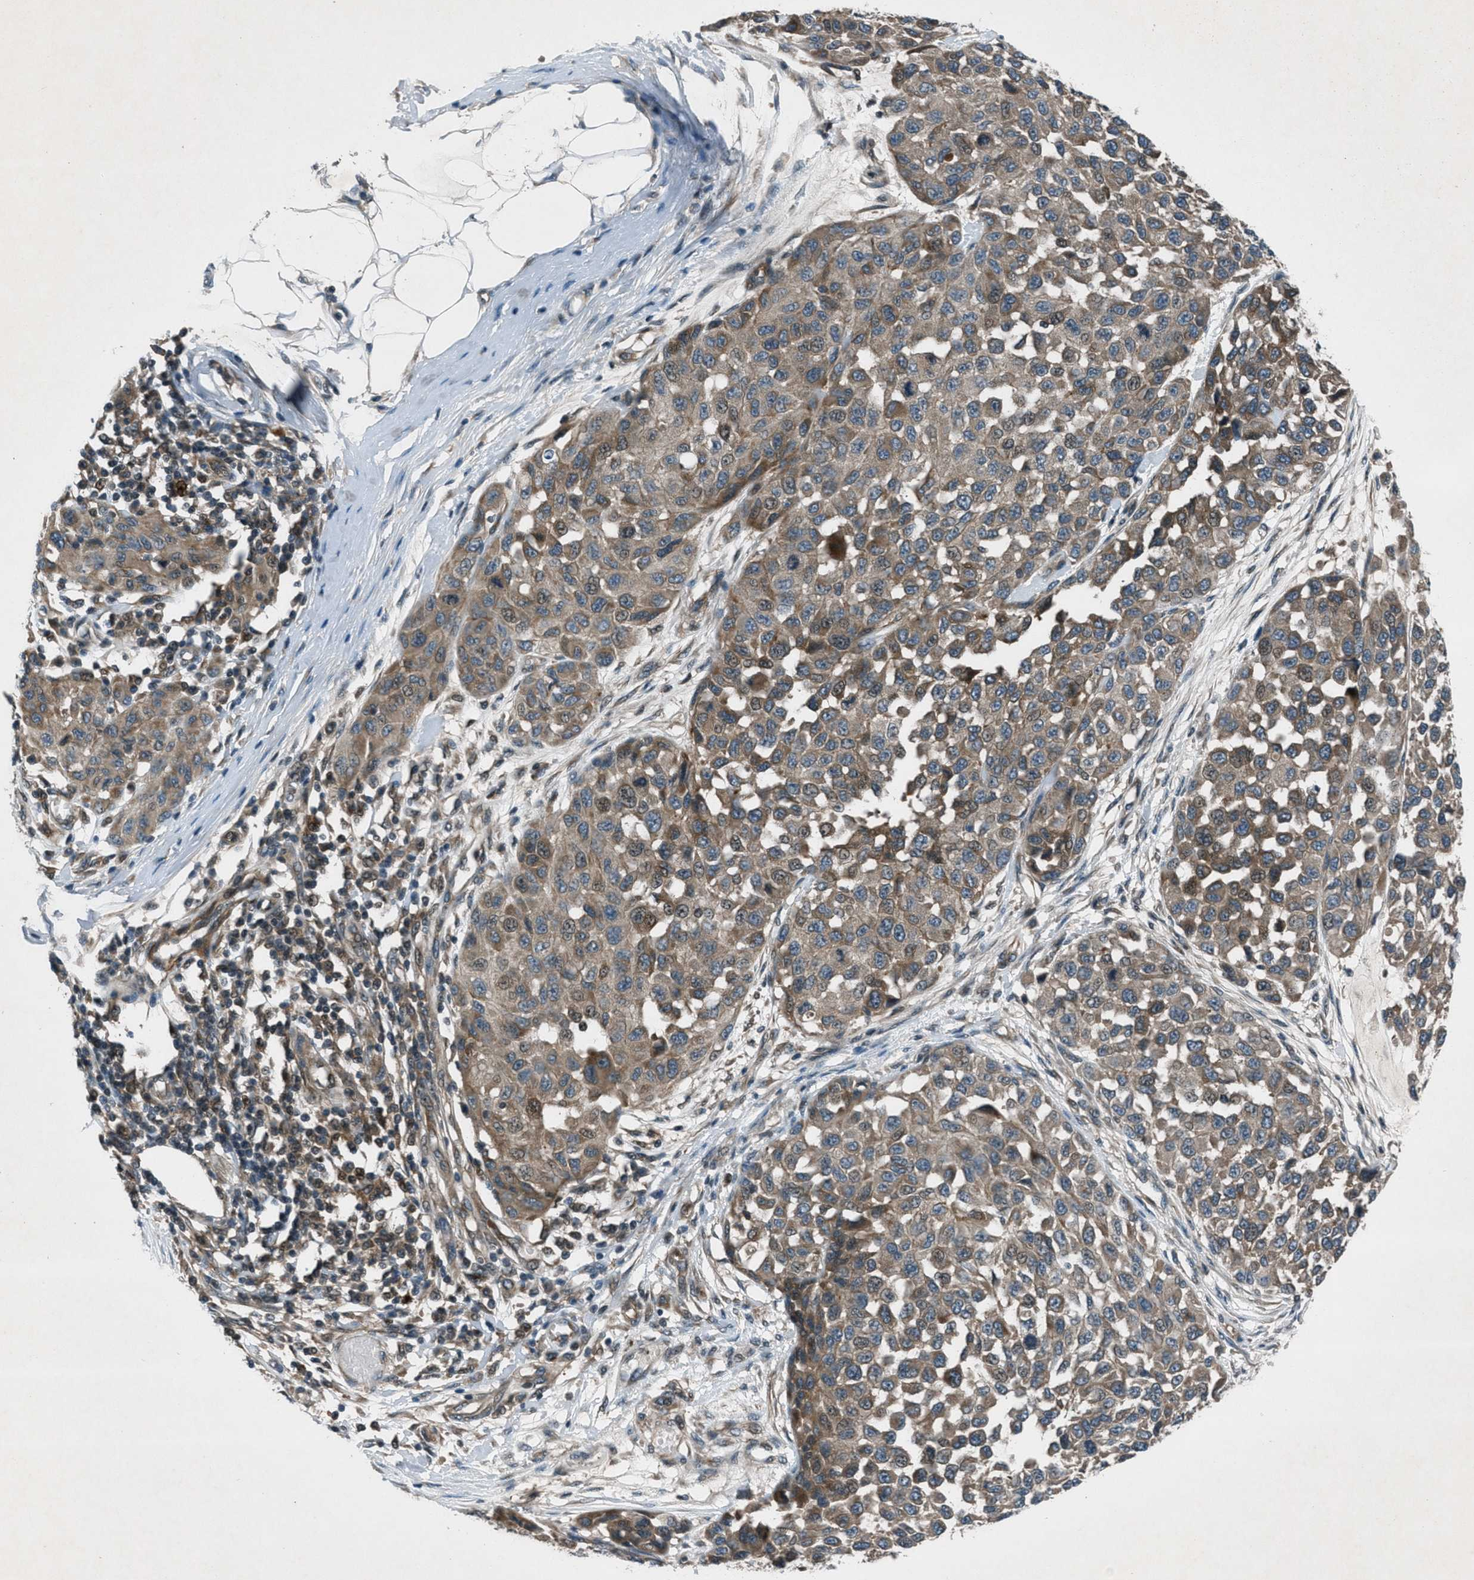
{"staining": {"intensity": "moderate", "quantity": ">75%", "location": "cytoplasmic/membranous"}, "tissue": "melanoma", "cell_type": "Tumor cells", "image_type": "cancer", "snomed": [{"axis": "morphology", "description": "Normal tissue, NOS"}, {"axis": "morphology", "description": "Malignant melanoma, NOS"}, {"axis": "topography", "description": "Skin"}], "caption": "This photomicrograph reveals immunohistochemistry staining of human melanoma, with medium moderate cytoplasmic/membranous positivity in approximately >75% of tumor cells.", "gene": "EPSTI1", "patient": {"sex": "male", "age": 62}}